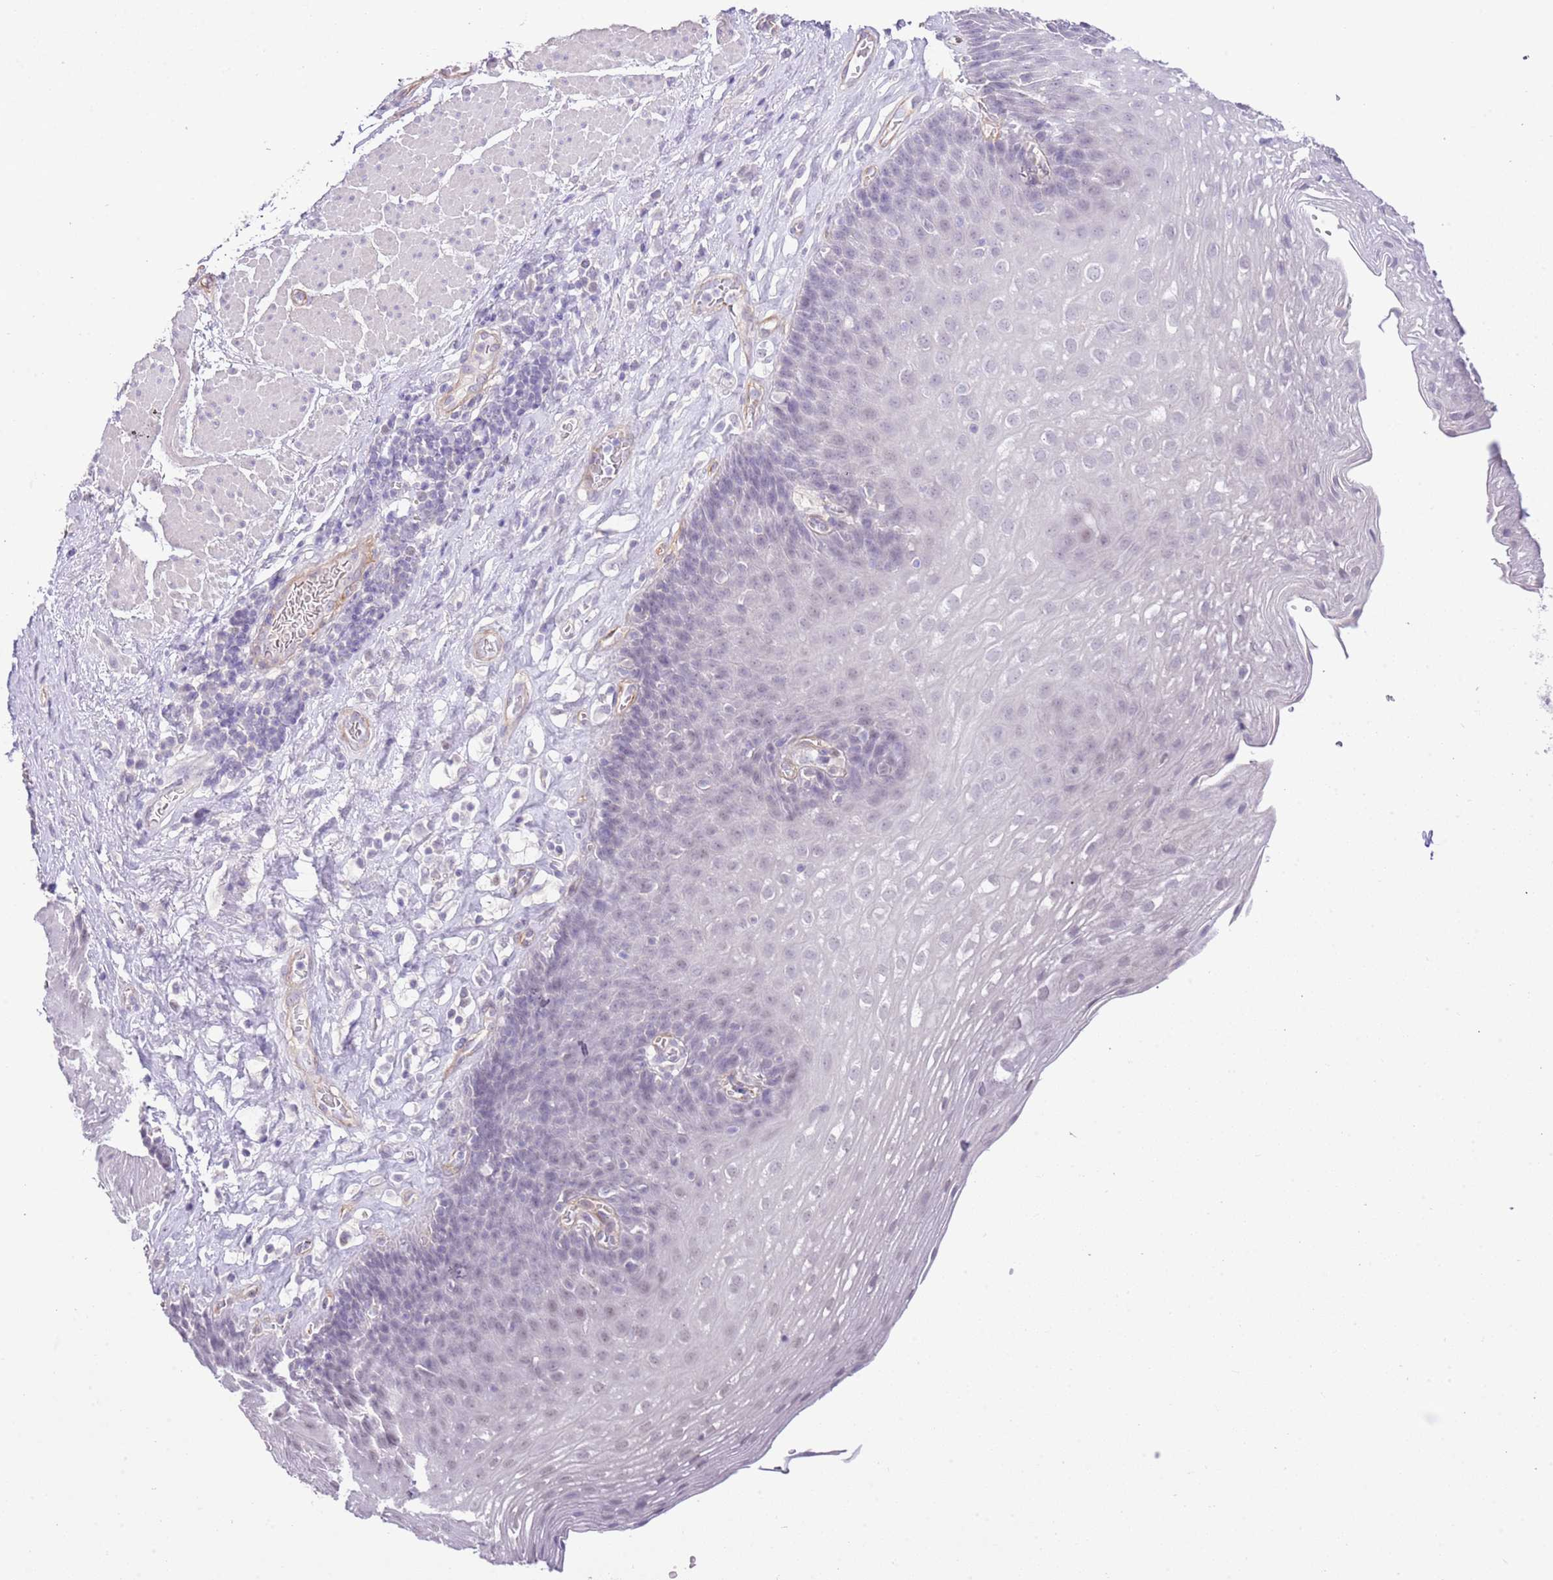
{"staining": {"intensity": "negative", "quantity": "none", "location": "none"}, "tissue": "esophagus", "cell_type": "Squamous epithelial cells", "image_type": "normal", "snomed": [{"axis": "morphology", "description": "Normal tissue, NOS"}, {"axis": "topography", "description": "Esophagus"}], "caption": "Immunohistochemistry (IHC) histopathology image of normal human esophagus stained for a protein (brown), which reveals no staining in squamous epithelial cells.", "gene": "MIDN", "patient": {"sex": "female", "age": 66}}